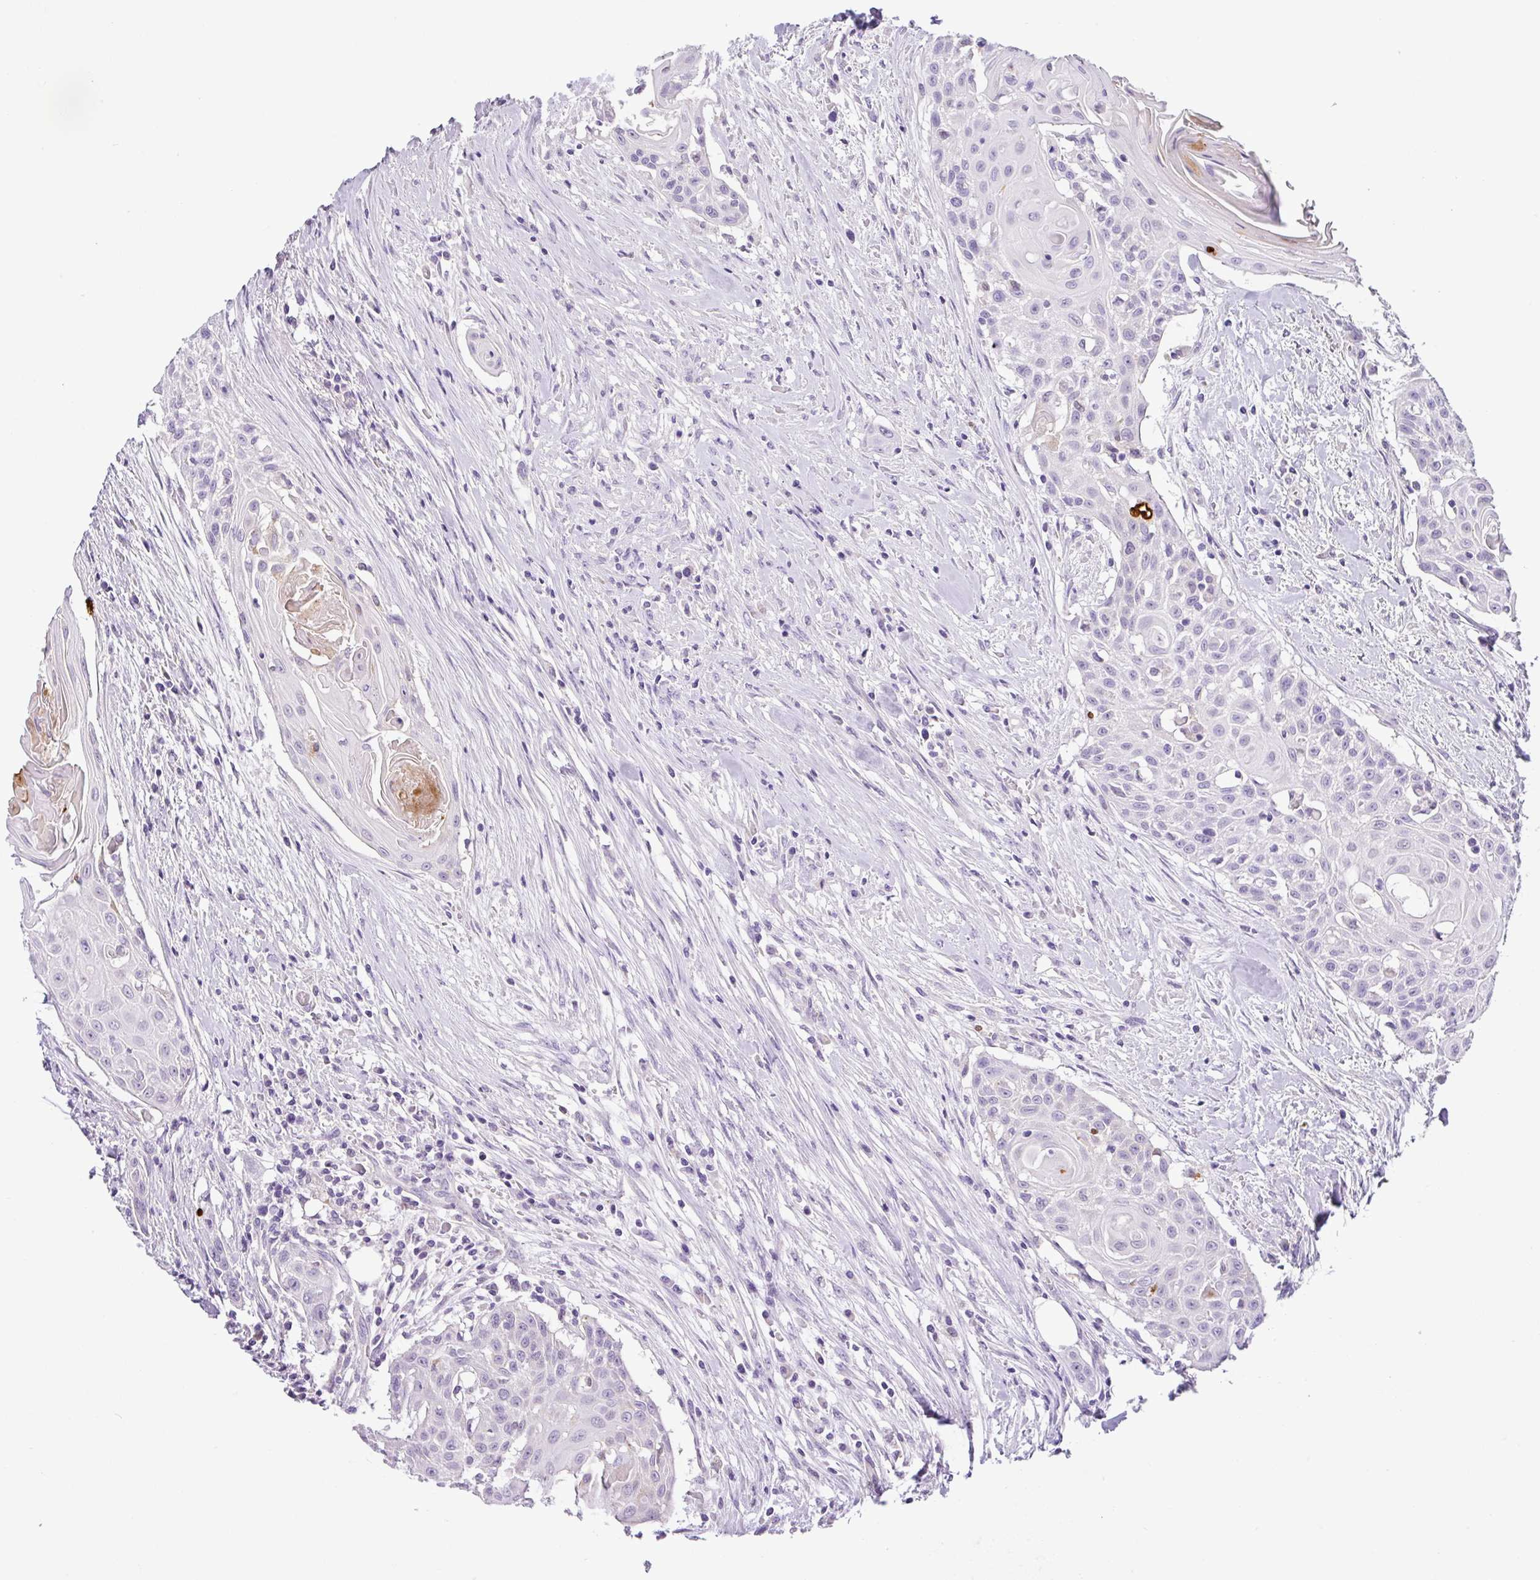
{"staining": {"intensity": "negative", "quantity": "none", "location": "none"}, "tissue": "head and neck cancer", "cell_type": "Tumor cells", "image_type": "cancer", "snomed": [{"axis": "morphology", "description": "Squamous cell carcinoma, NOS"}, {"axis": "topography", "description": "Lymph node"}, {"axis": "topography", "description": "Salivary gland"}, {"axis": "topography", "description": "Head-Neck"}], "caption": "Immunohistochemistry (IHC) histopathology image of neoplastic tissue: head and neck cancer (squamous cell carcinoma) stained with DAB displays no significant protein positivity in tumor cells.", "gene": "HMCN2", "patient": {"sex": "female", "age": 74}}